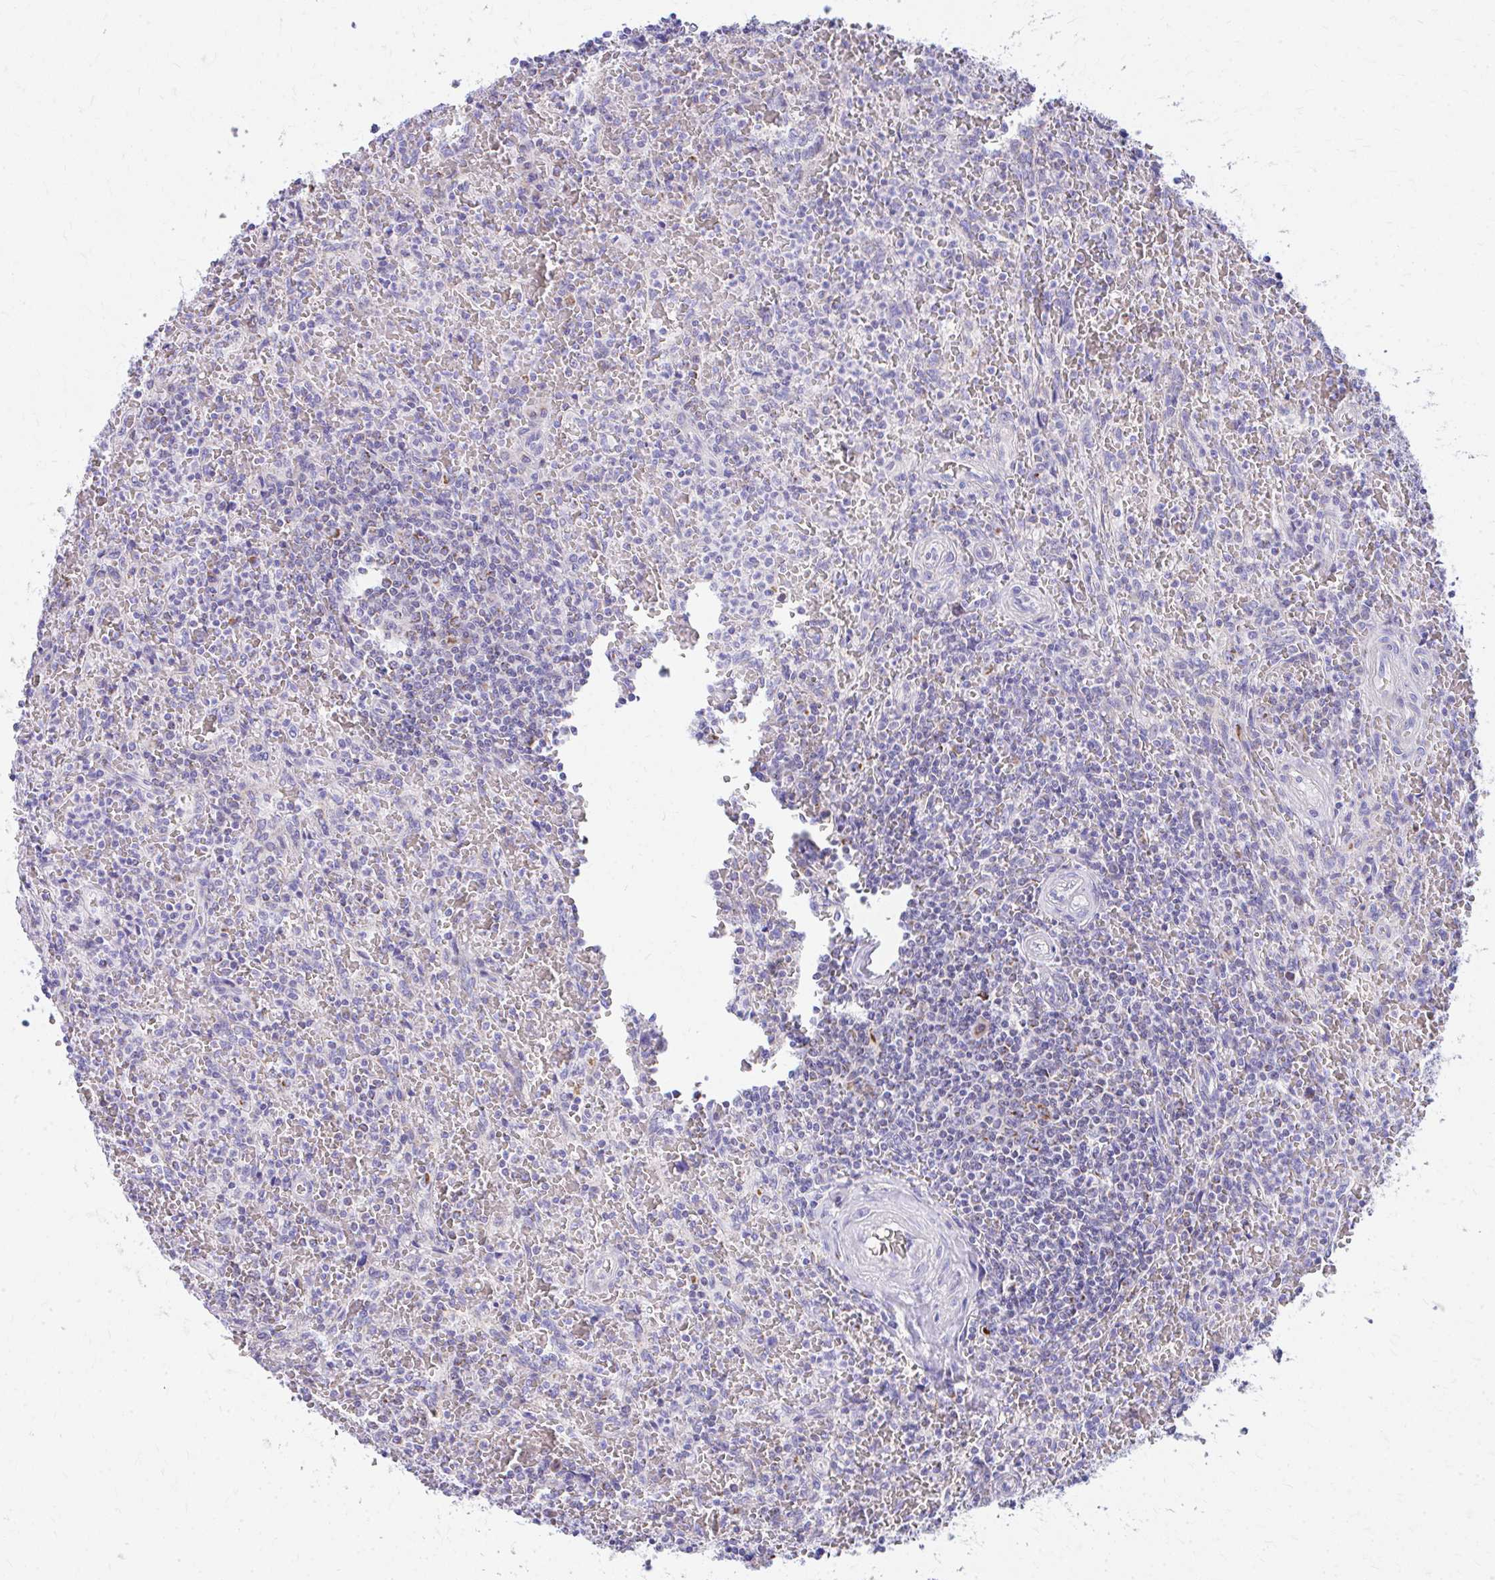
{"staining": {"intensity": "negative", "quantity": "none", "location": "none"}, "tissue": "lymphoma", "cell_type": "Tumor cells", "image_type": "cancer", "snomed": [{"axis": "morphology", "description": "Malignant lymphoma, non-Hodgkin's type, Low grade"}, {"axis": "topography", "description": "Spleen"}], "caption": "High magnification brightfield microscopy of lymphoma stained with DAB (3,3'-diaminobenzidine) (brown) and counterstained with hematoxylin (blue): tumor cells show no significant staining.", "gene": "MRPL19", "patient": {"sex": "female", "age": 64}}